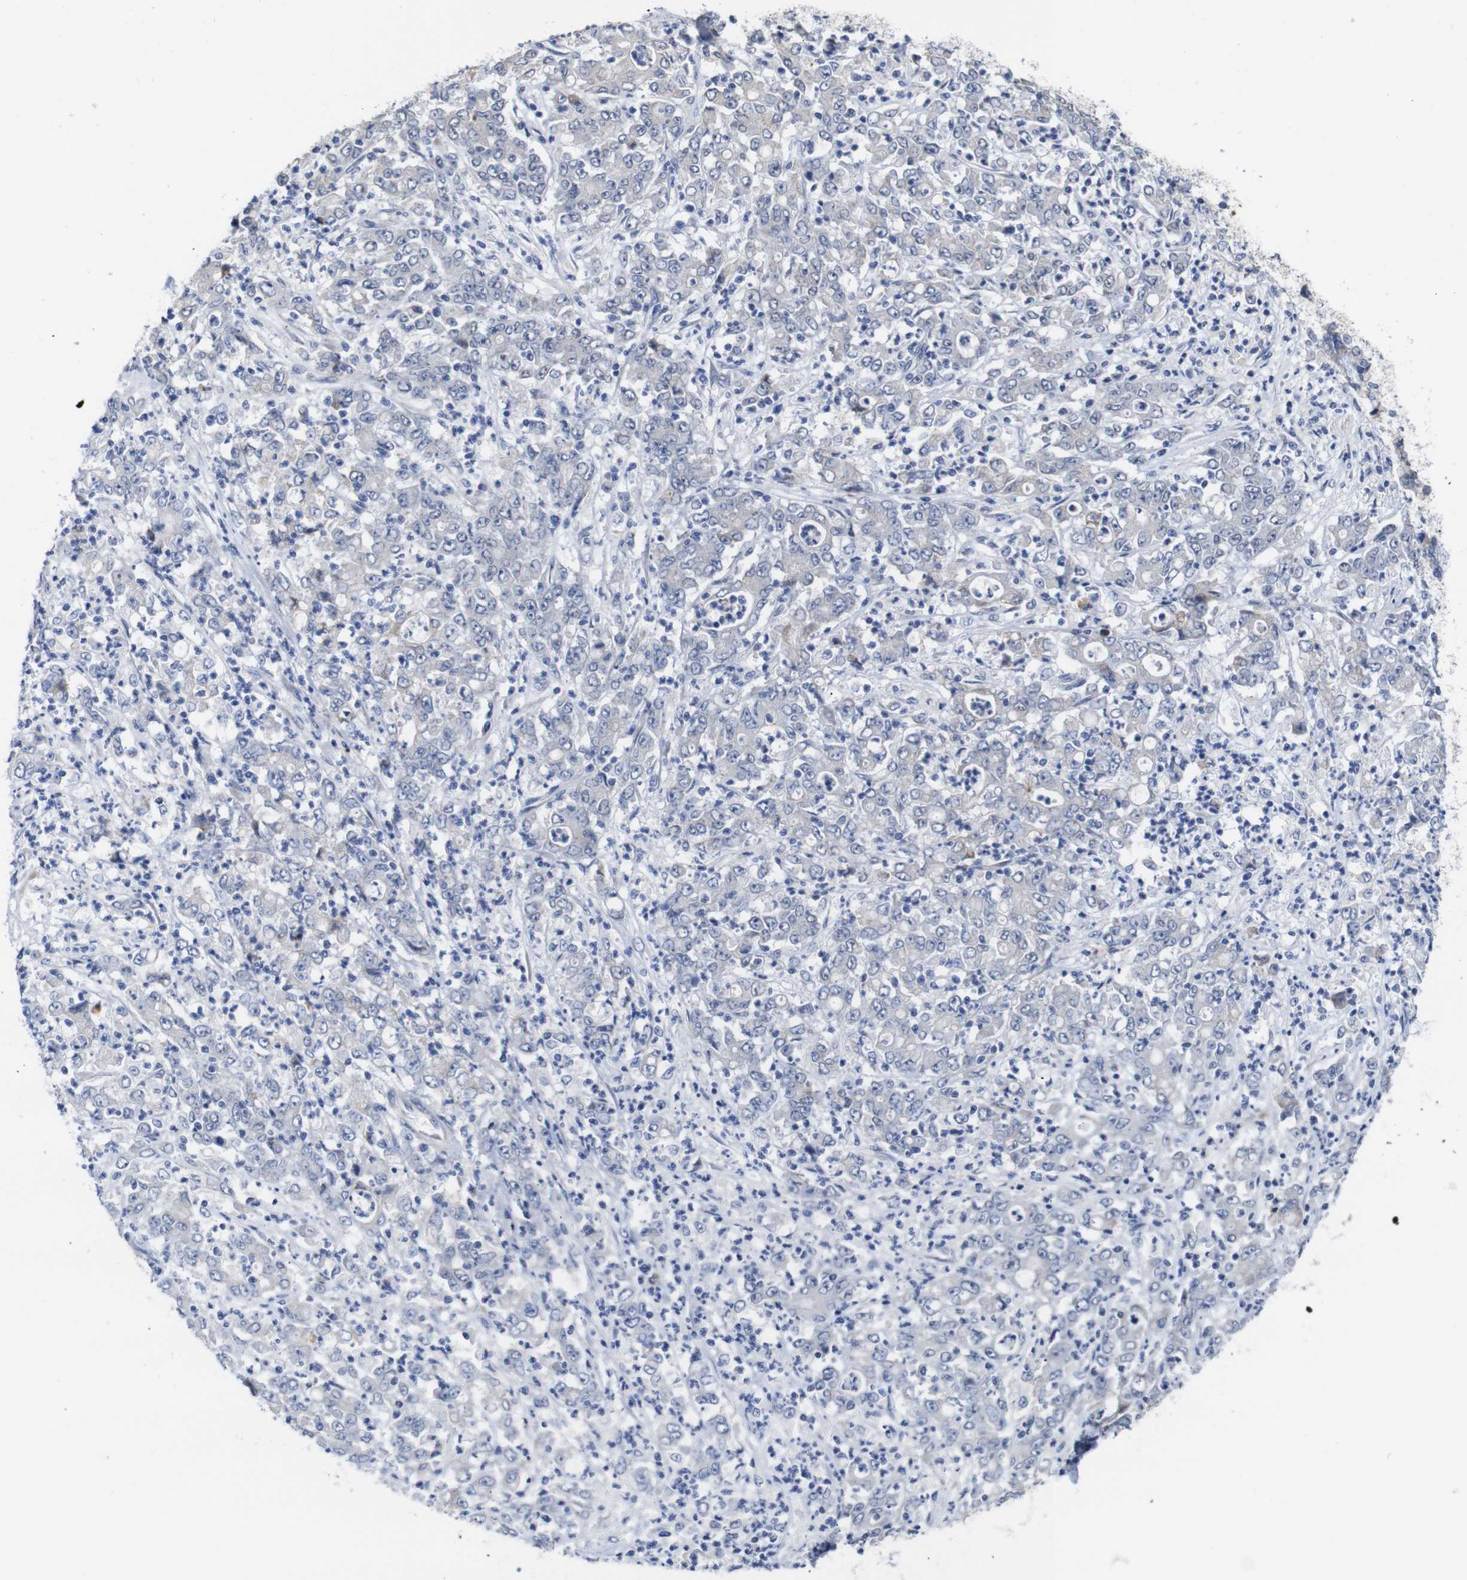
{"staining": {"intensity": "negative", "quantity": "none", "location": "none"}, "tissue": "stomach cancer", "cell_type": "Tumor cells", "image_type": "cancer", "snomed": [{"axis": "morphology", "description": "Adenocarcinoma, NOS"}, {"axis": "topography", "description": "Stomach, lower"}], "caption": "Stomach adenocarcinoma stained for a protein using IHC shows no expression tumor cells.", "gene": "TCEAL9", "patient": {"sex": "female", "age": 71}}